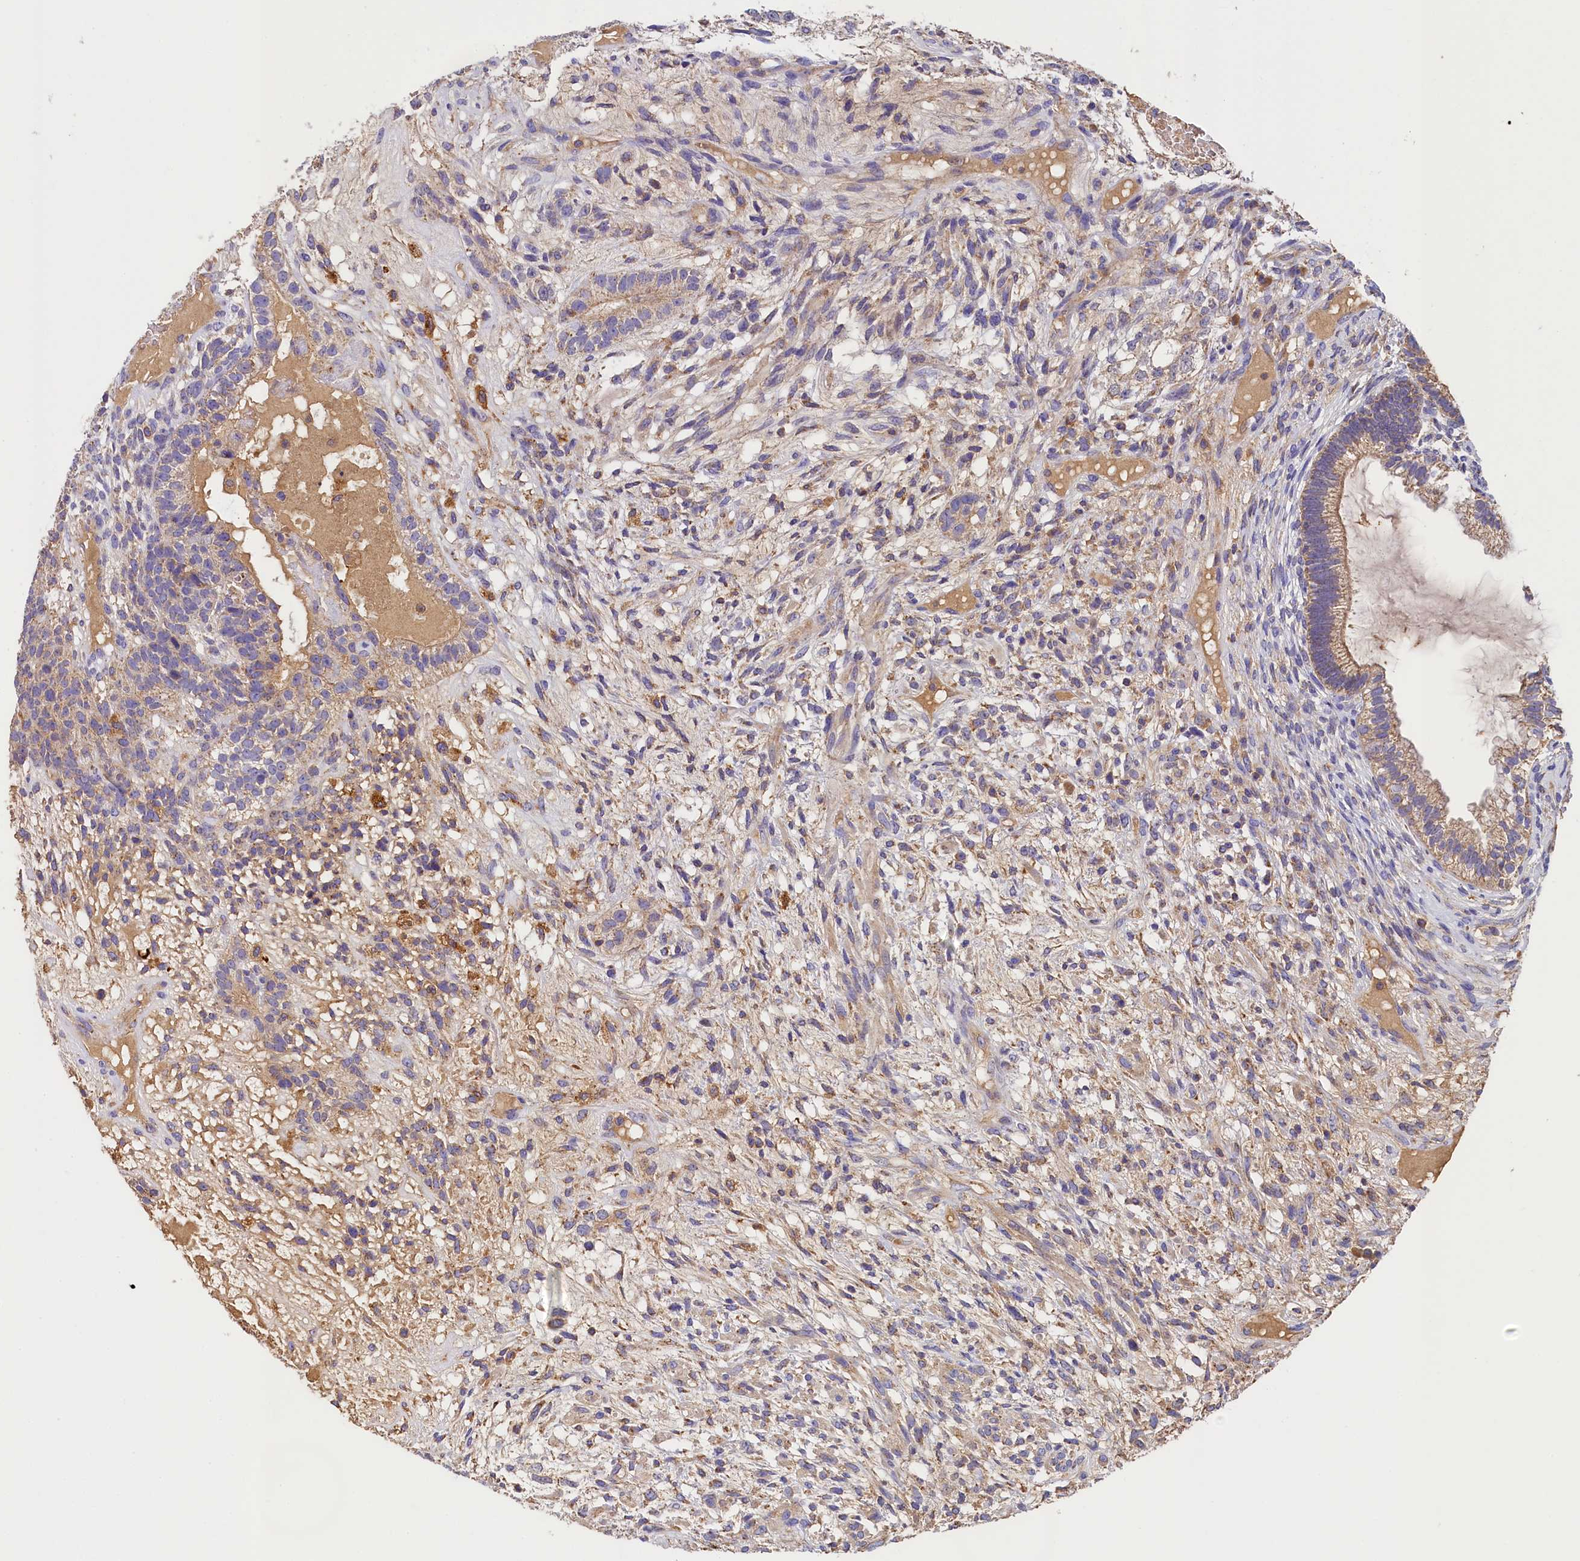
{"staining": {"intensity": "weak", "quantity": "25%-75%", "location": "cytoplasmic/membranous"}, "tissue": "testis cancer", "cell_type": "Tumor cells", "image_type": "cancer", "snomed": [{"axis": "morphology", "description": "Seminoma, NOS"}, {"axis": "morphology", "description": "Carcinoma, Embryonal, NOS"}, {"axis": "topography", "description": "Testis"}], "caption": "Brown immunohistochemical staining in human testis cancer displays weak cytoplasmic/membranous staining in approximately 25%-75% of tumor cells. The staining is performed using DAB brown chromogen to label protein expression. The nuclei are counter-stained blue using hematoxylin.", "gene": "SEC31B", "patient": {"sex": "male", "age": 28}}